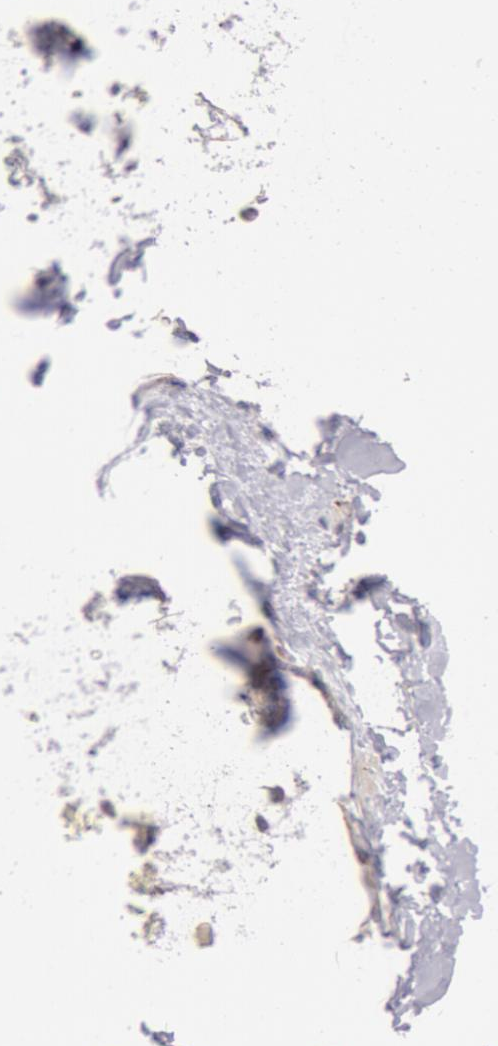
{"staining": {"intensity": "negative", "quantity": "none", "location": "none"}, "tissue": "adipose tissue", "cell_type": "Adipocytes", "image_type": "normal", "snomed": [{"axis": "morphology", "description": "Normal tissue, NOS"}, {"axis": "topography", "description": "Soft tissue"}], "caption": "DAB immunohistochemical staining of benign adipose tissue demonstrates no significant positivity in adipocytes.", "gene": "IL23A", "patient": {"sex": "male", "age": 72}}